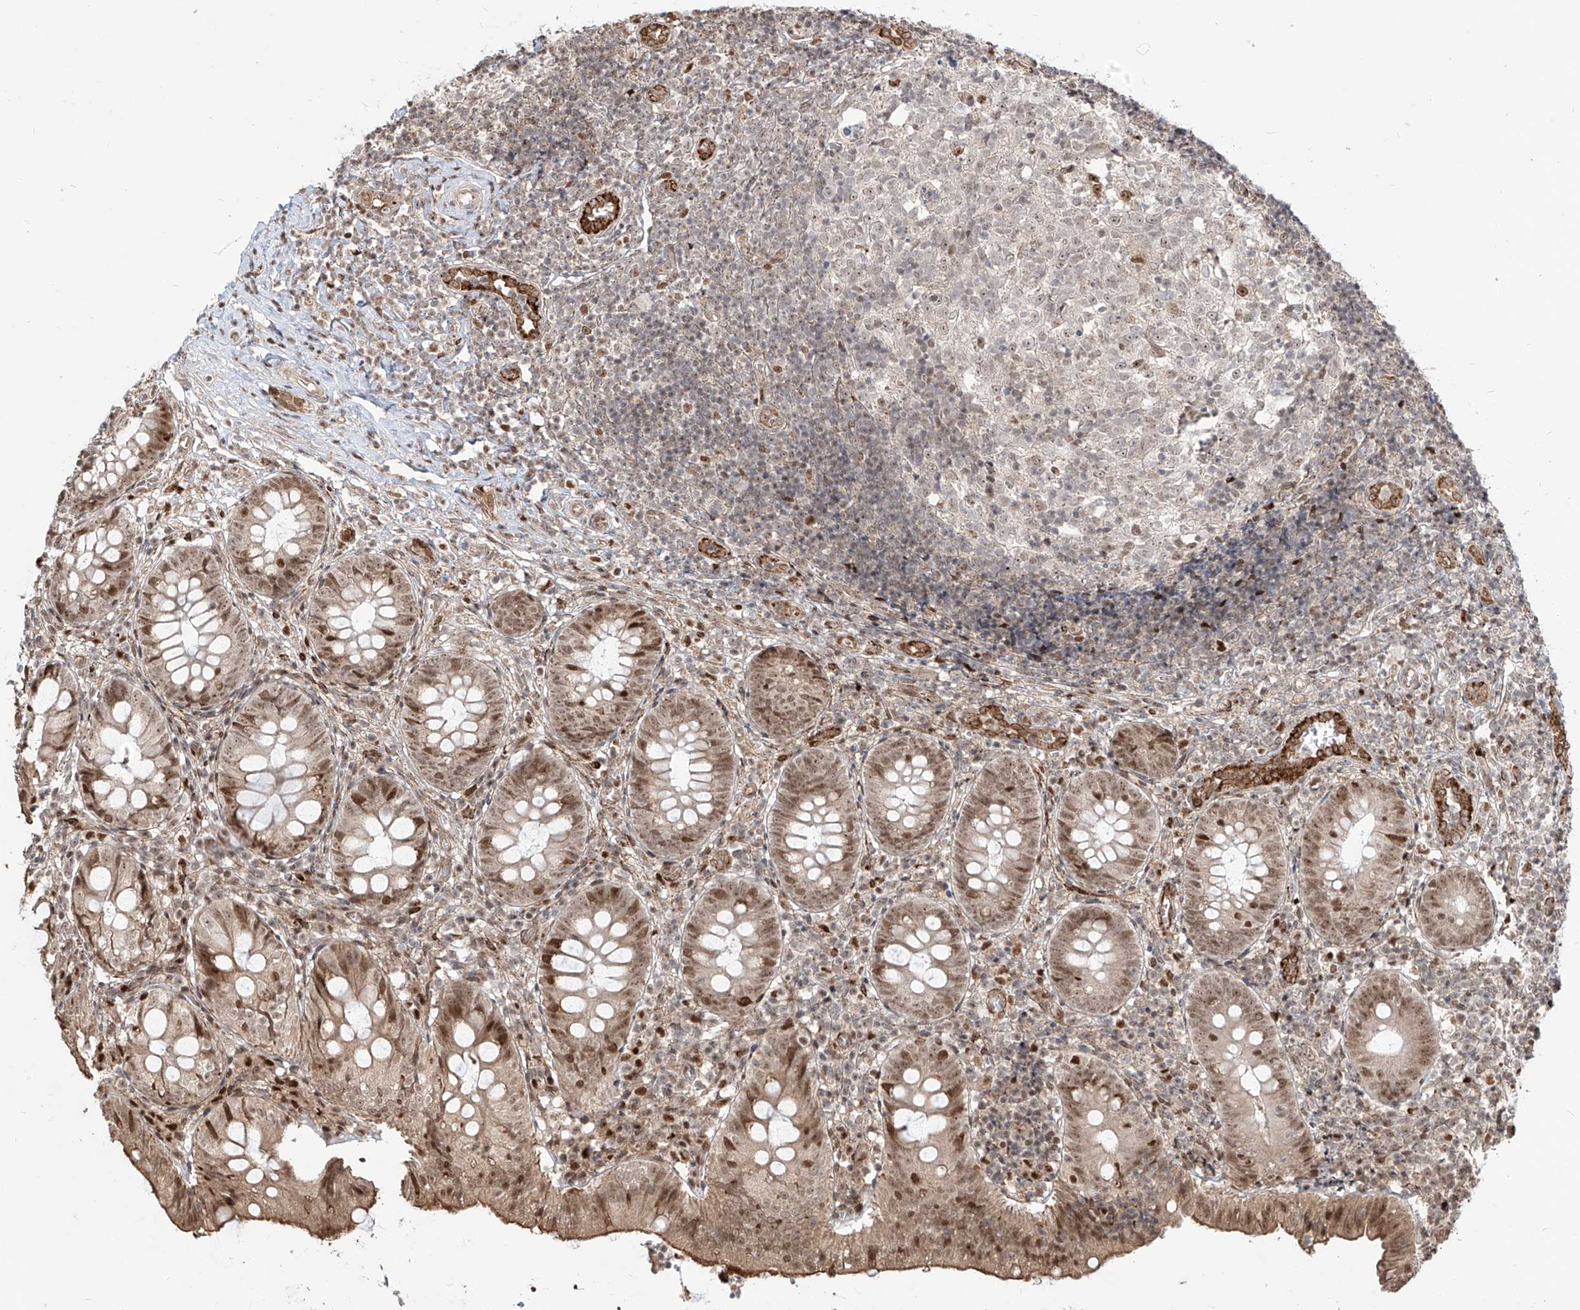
{"staining": {"intensity": "moderate", "quantity": "25%-75%", "location": "cytoplasmic/membranous,nuclear"}, "tissue": "appendix", "cell_type": "Glandular cells", "image_type": "normal", "snomed": [{"axis": "morphology", "description": "Normal tissue, NOS"}, {"axis": "topography", "description": "Appendix"}], "caption": "Protein analysis of normal appendix displays moderate cytoplasmic/membranous,nuclear positivity in approximately 25%-75% of glandular cells.", "gene": "ZNF710", "patient": {"sex": "male", "age": 8}}